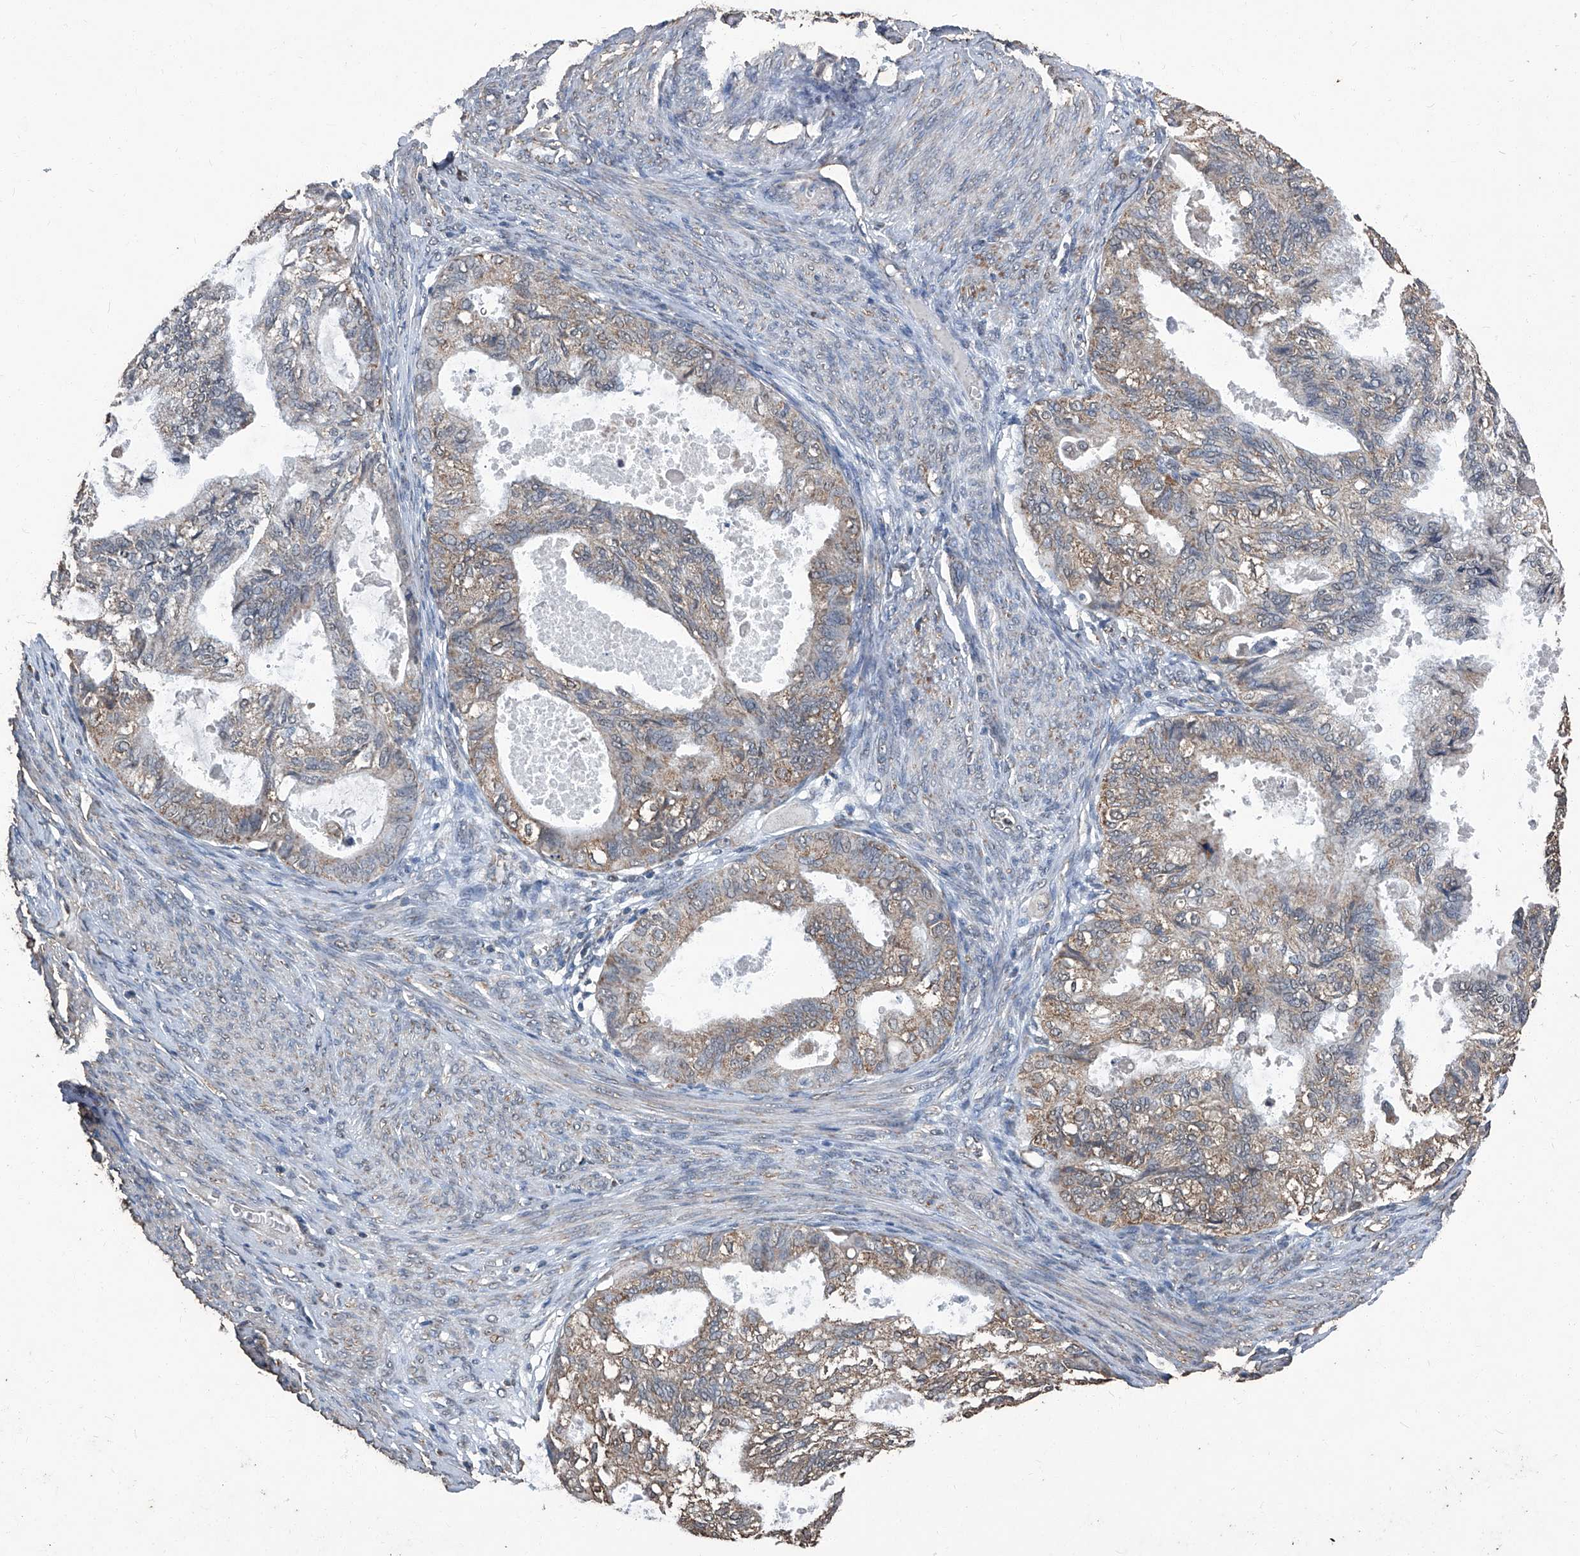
{"staining": {"intensity": "moderate", "quantity": ">75%", "location": "cytoplasmic/membranous"}, "tissue": "cervical cancer", "cell_type": "Tumor cells", "image_type": "cancer", "snomed": [{"axis": "morphology", "description": "Normal tissue, NOS"}, {"axis": "morphology", "description": "Adenocarcinoma, NOS"}, {"axis": "topography", "description": "Cervix"}, {"axis": "topography", "description": "Endometrium"}], "caption": "Moderate cytoplasmic/membranous staining is appreciated in approximately >75% of tumor cells in cervical adenocarcinoma. (DAB (3,3'-diaminobenzidine) IHC, brown staining for protein, blue staining for nuclei).", "gene": "STARD7", "patient": {"sex": "female", "age": 86}}